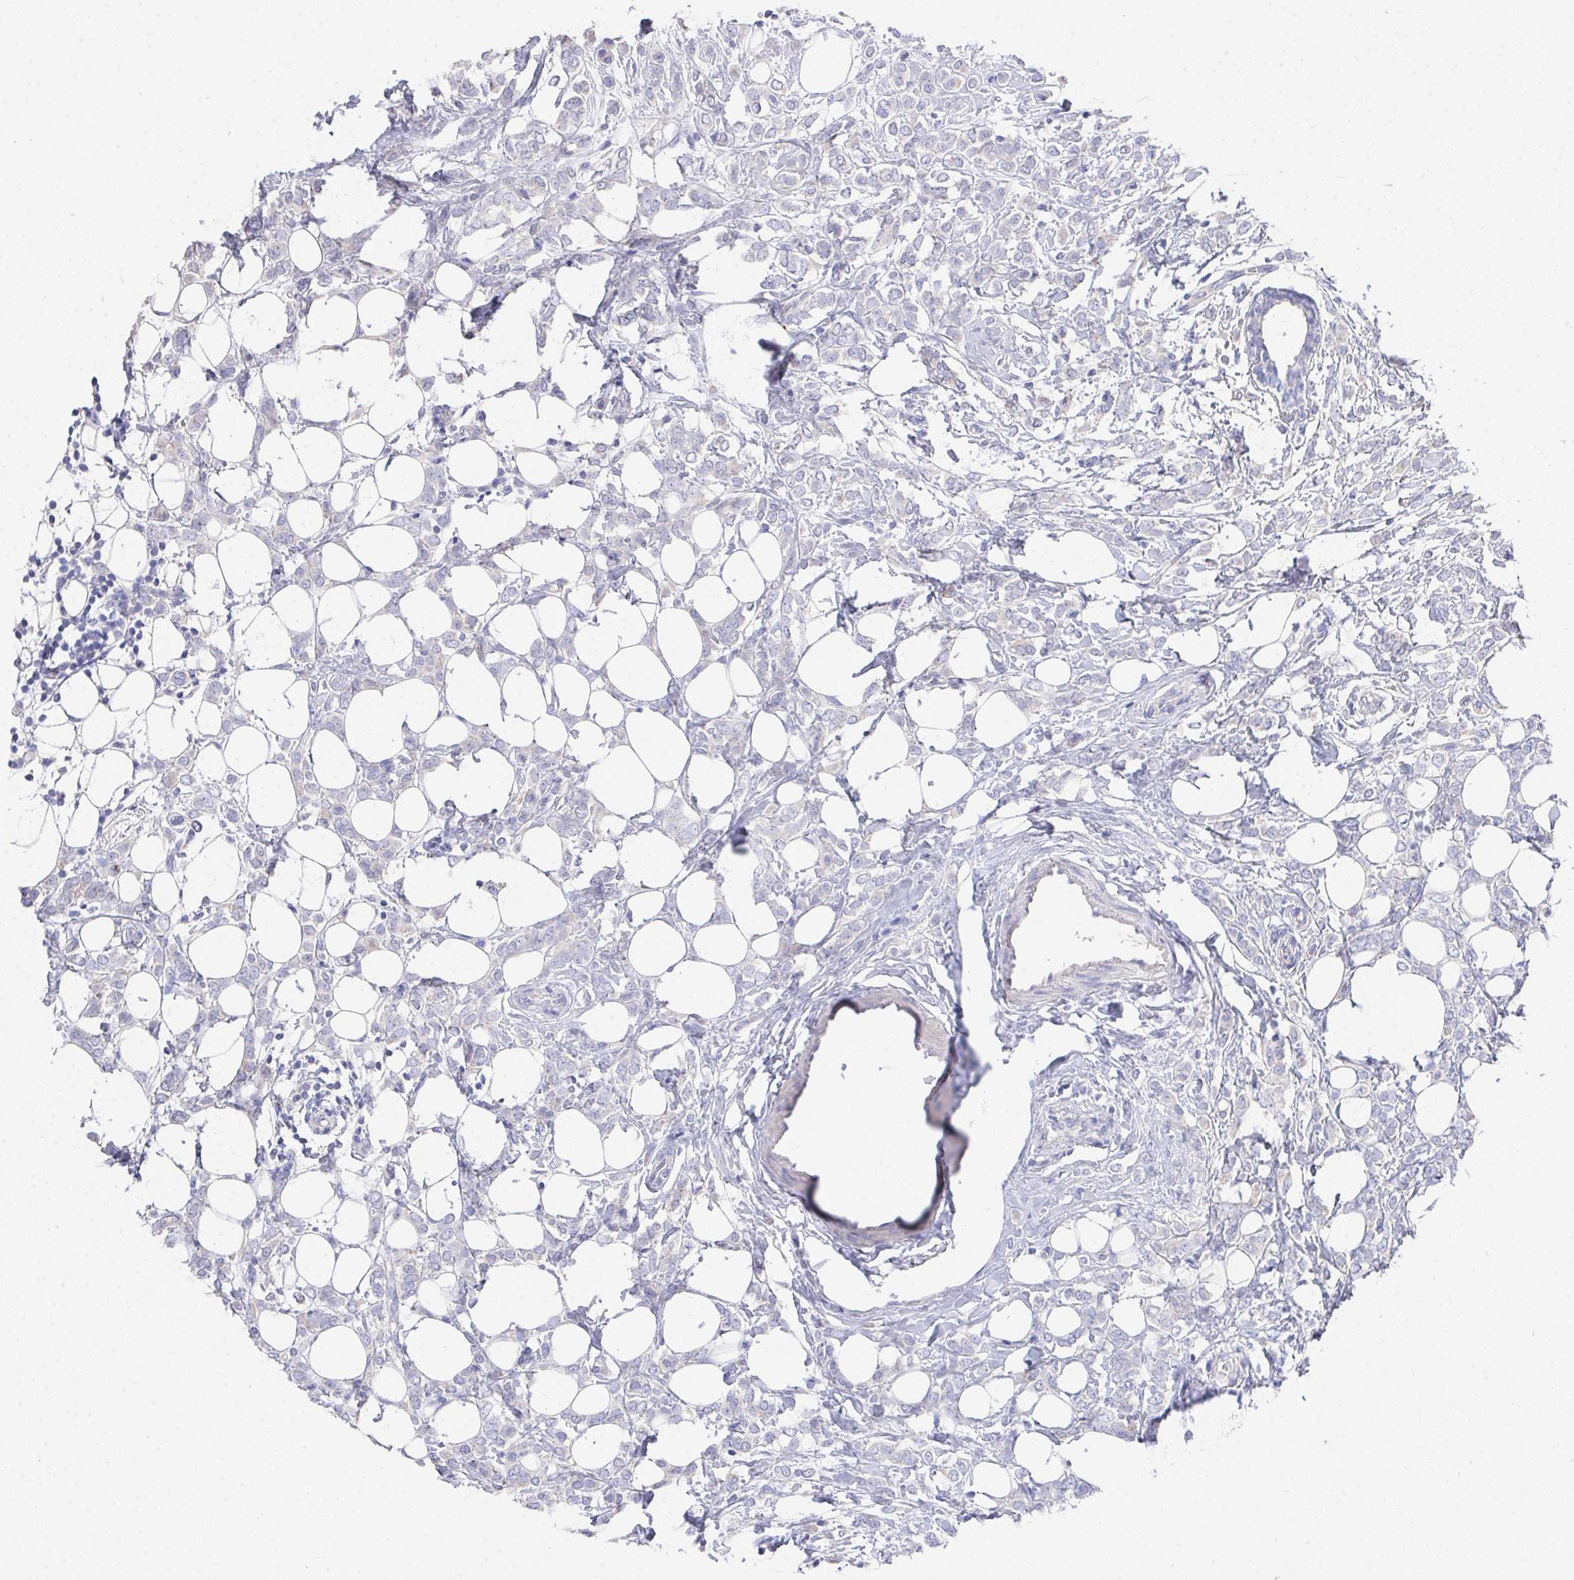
{"staining": {"intensity": "negative", "quantity": "none", "location": "none"}, "tissue": "breast cancer", "cell_type": "Tumor cells", "image_type": "cancer", "snomed": [{"axis": "morphology", "description": "Lobular carcinoma"}, {"axis": "topography", "description": "Breast"}], "caption": "DAB (3,3'-diaminobenzidine) immunohistochemical staining of breast lobular carcinoma exhibits no significant positivity in tumor cells. Brightfield microscopy of IHC stained with DAB (brown) and hematoxylin (blue), captured at high magnification.", "gene": "PRG3", "patient": {"sex": "female", "age": 49}}